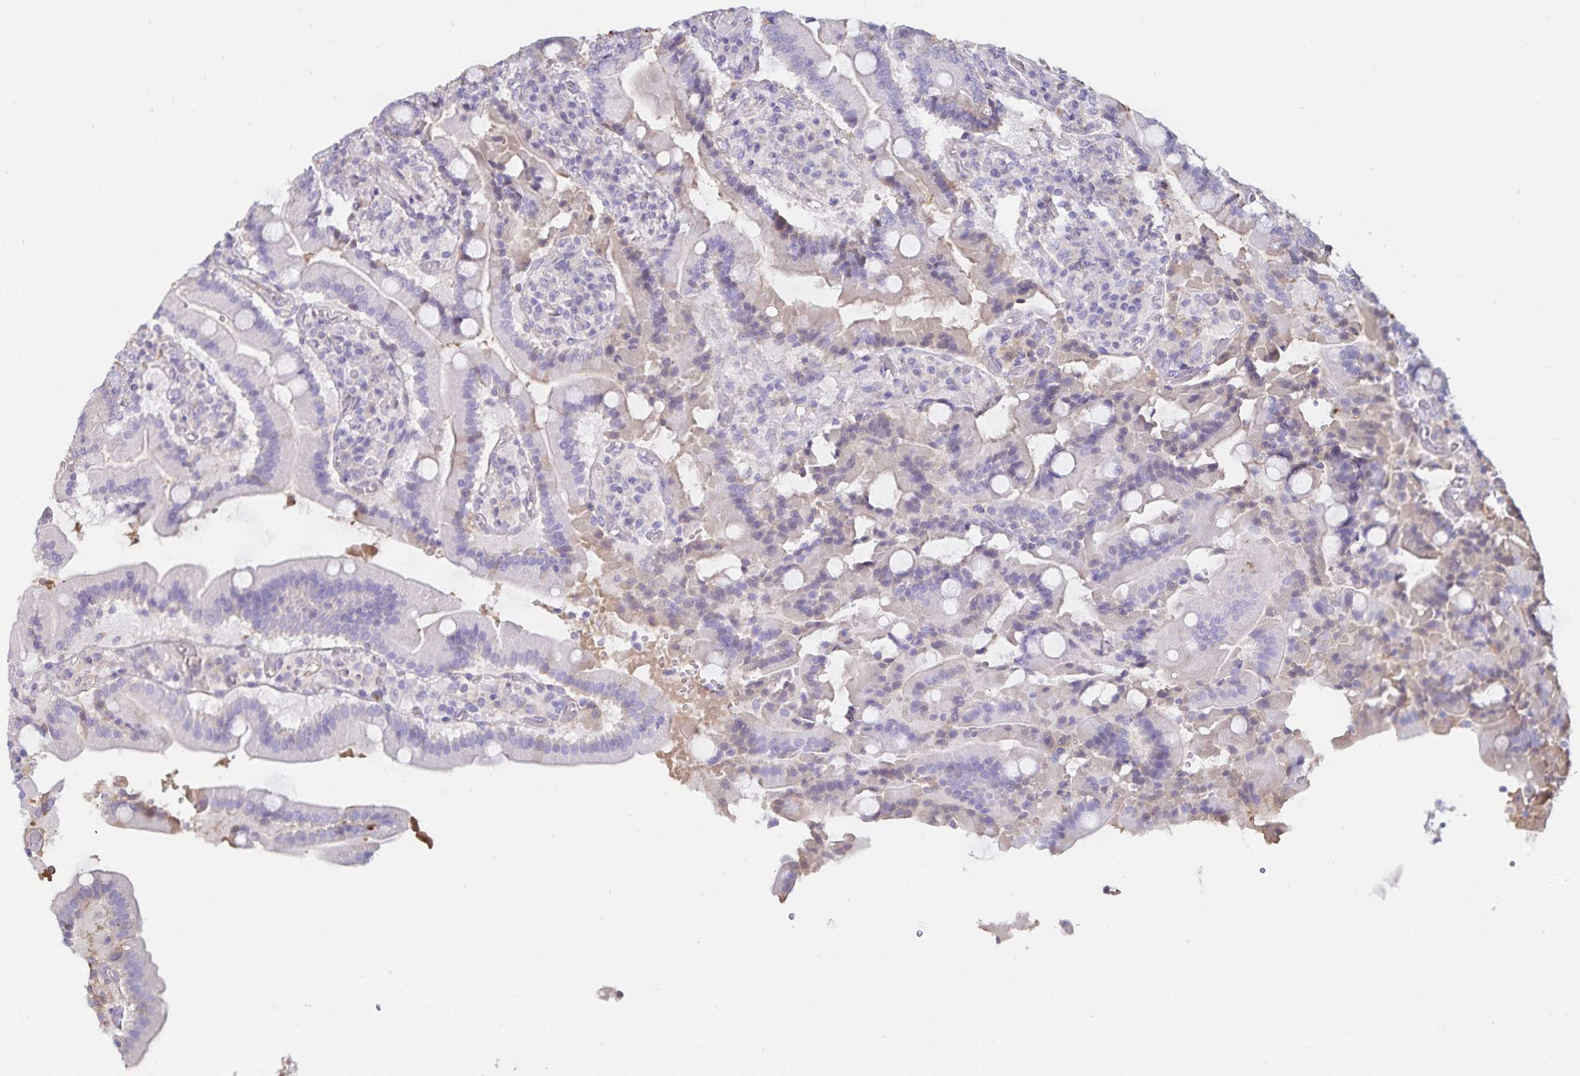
{"staining": {"intensity": "negative", "quantity": "none", "location": "none"}, "tissue": "duodenum", "cell_type": "Glandular cells", "image_type": "normal", "snomed": [{"axis": "morphology", "description": "Normal tissue, NOS"}, {"axis": "topography", "description": "Duodenum"}], "caption": "This micrograph is of unremarkable duodenum stained with IHC to label a protein in brown with the nuclei are counter-stained blue. There is no positivity in glandular cells. (Brightfield microscopy of DAB IHC at high magnification).", "gene": "FGG", "patient": {"sex": "female", "age": 62}}